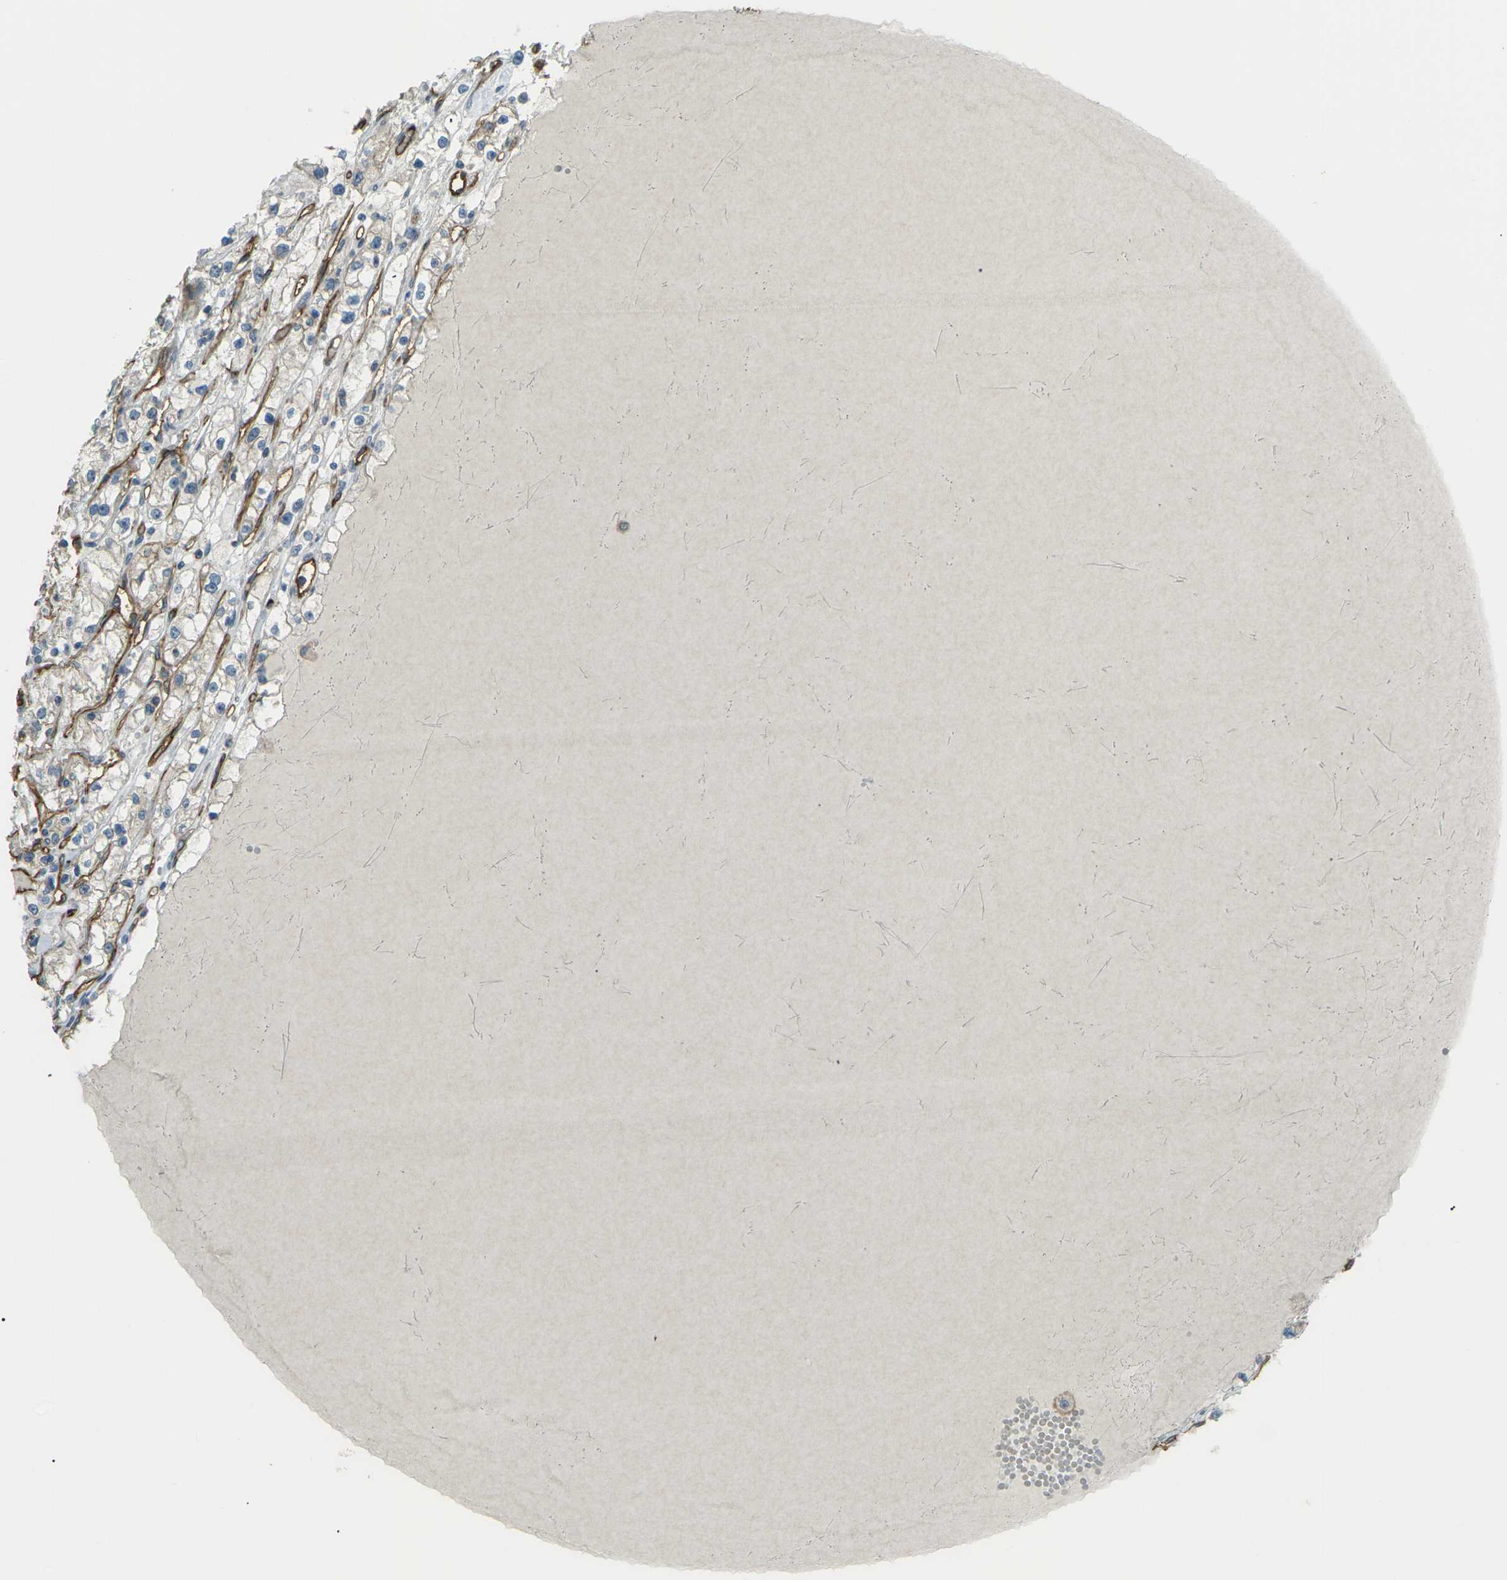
{"staining": {"intensity": "moderate", "quantity": "<25%", "location": "cytoplasmic/membranous"}, "tissue": "renal cancer", "cell_type": "Tumor cells", "image_type": "cancer", "snomed": [{"axis": "morphology", "description": "Adenocarcinoma, NOS"}, {"axis": "topography", "description": "Kidney"}], "caption": "A low amount of moderate cytoplasmic/membranous staining is present in approximately <25% of tumor cells in renal cancer (adenocarcinoma) tissue.", "gene": "S1PR1", "patient": {"sex": "male", "age": 56}}